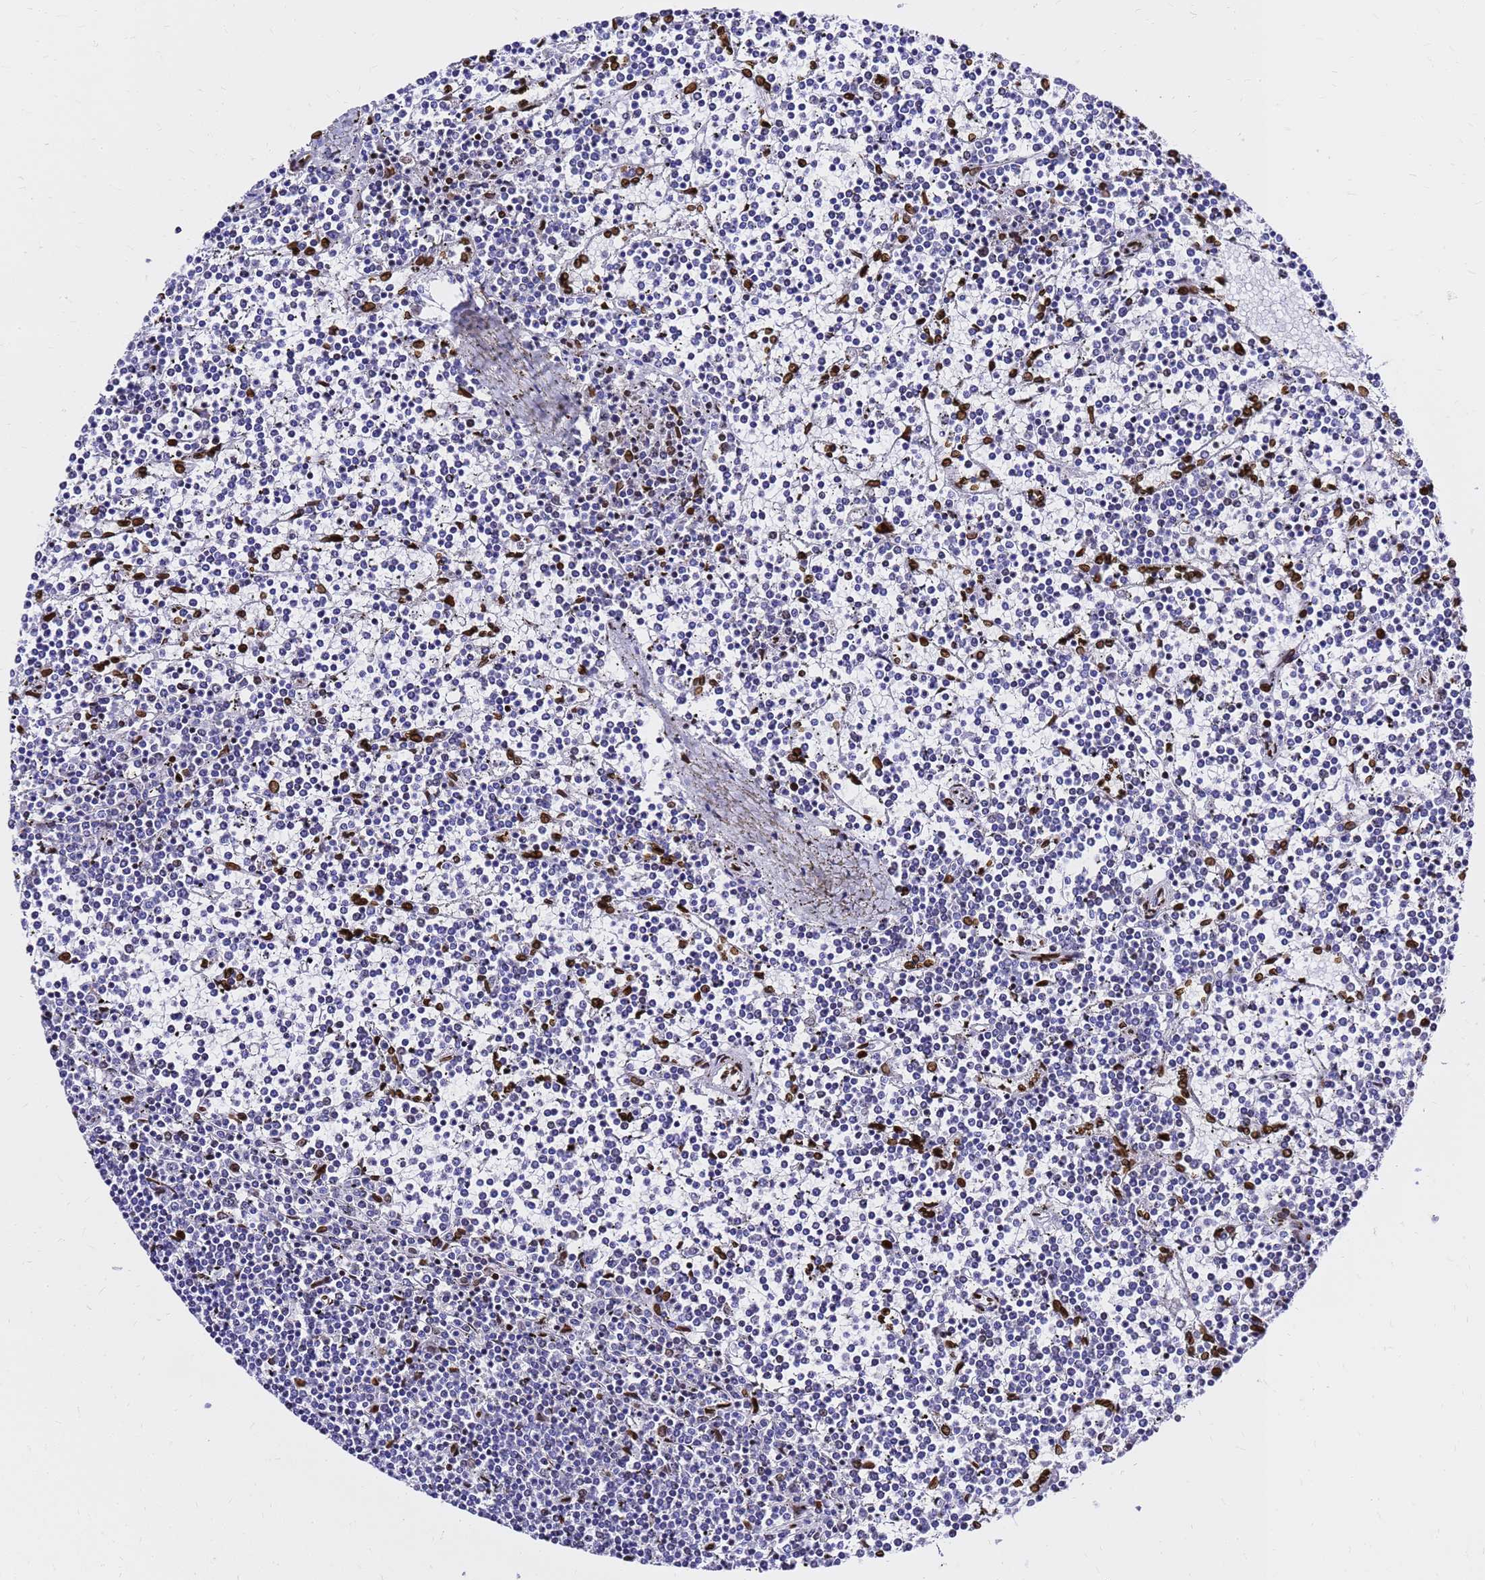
{"staining": {"intensity": "negative", "quantity": "none", "location": "none"}, "tissue": "lymphoma", "cell_type": "Tumor cells", "image_type": "cancer", "snomed": [{"axis": "morphology", "description": "Malignant lymphoma, non-Hodgkin's type, Low grade"}, {"axis": "topography", "description": "Spleen"}], "caption": "A high-resolution micrograph shows immunohistochemistry (IHC) staining of low-grade malignant lymphoma, non-Hodgkin's type, which demonstrates no significant expression in tumor cells.", "gene": "C6orf141", "patient": {"sex": "female", "age": 19}}